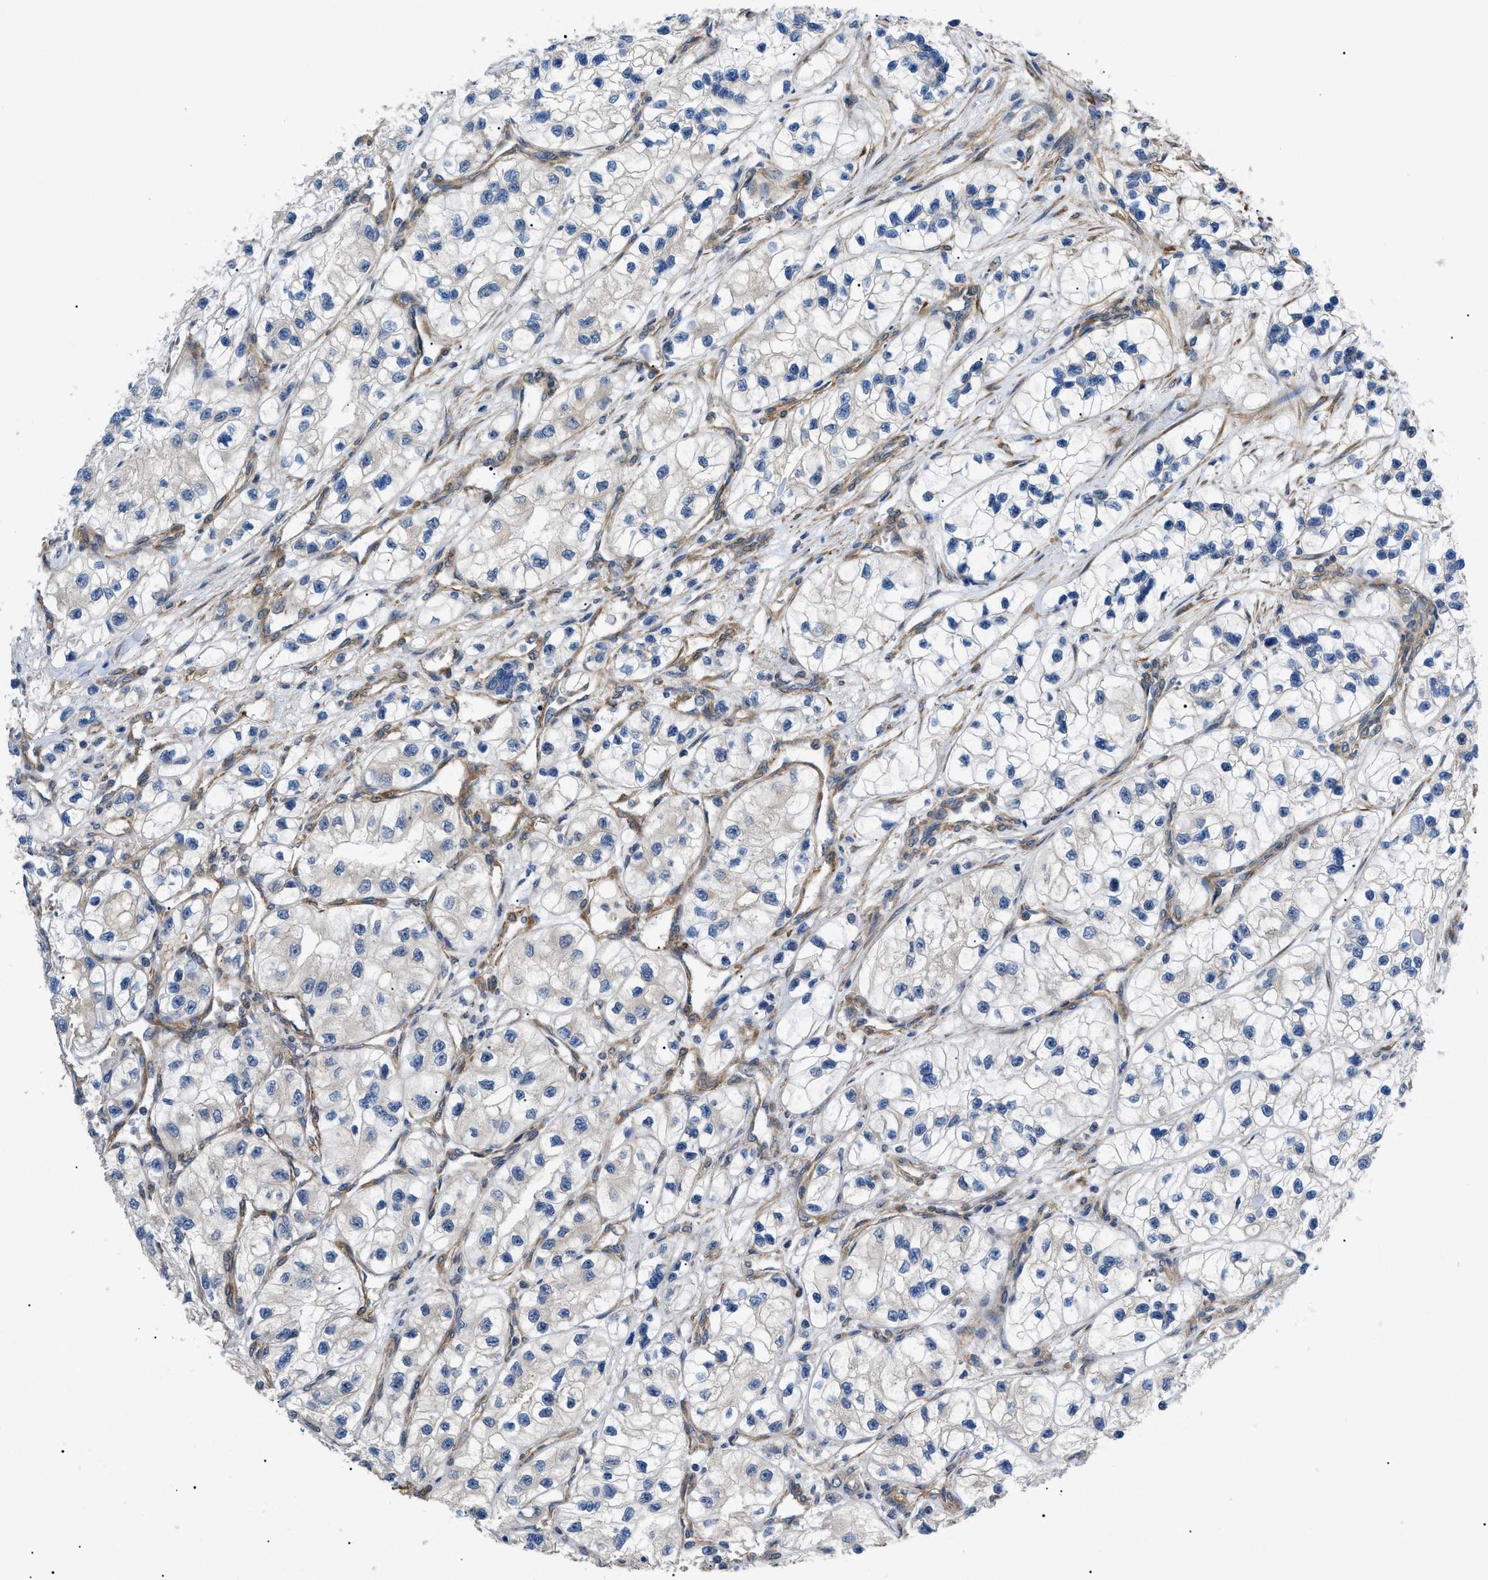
{"staining": {"intensity": "negative", "quantity": "none", "location": "none"}, "tissue": "renal cancer", "cell_type": "Tumor cells", "image_type": "cancer", "snomed": [{"axis": "morphology", "description": "Adenocarcinoma, NOS"}, {"axis": "topography", "description": "Kidney"}], "caption": "DAB immunohistochemical staining of human renal cancer exhibits no significant positivity in tumor cells.", "gene": "MYO10", "patient": {"sex": "female", "age": 57}}